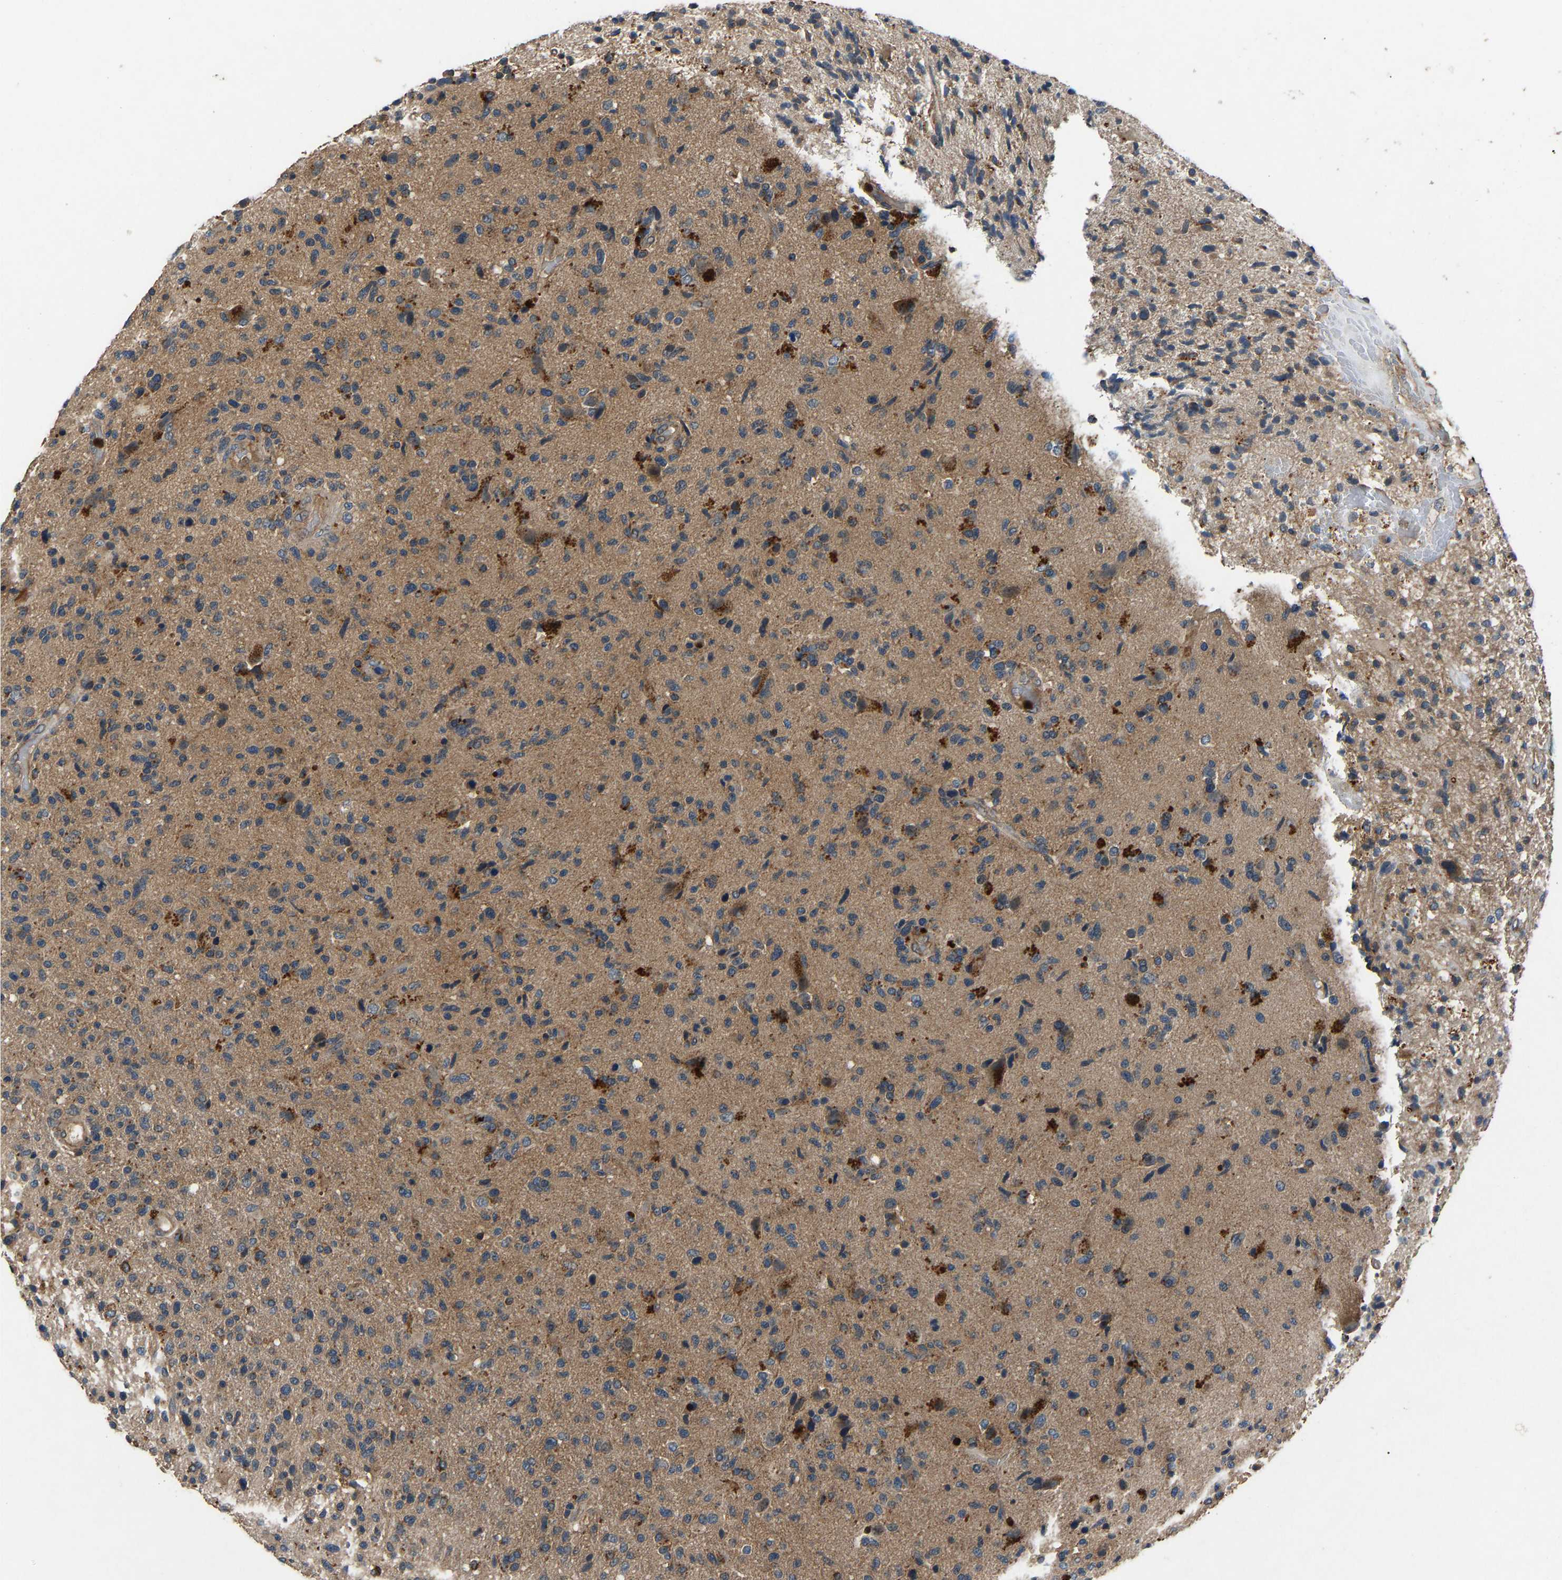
{"staining": {"intensity": "weak", "quantity": "25%-75%", "location": "cytoplasmic/membranous"}, "tissue": "glioma", "cell_type": "Tumor cells", "image_type": "cancer", "snomed": [{"axis": "morphology", "description": "Glioma, malignant, High grade"}, {"axis": "topography", "description": "Brain"}], "caption": "Protein staining shows weak cytoplasmic/membranous staining in approximately 25%-75% of tumor cells in glioma.", "gene": "PPID", "patient": {"sex": "male", "age": 72}}